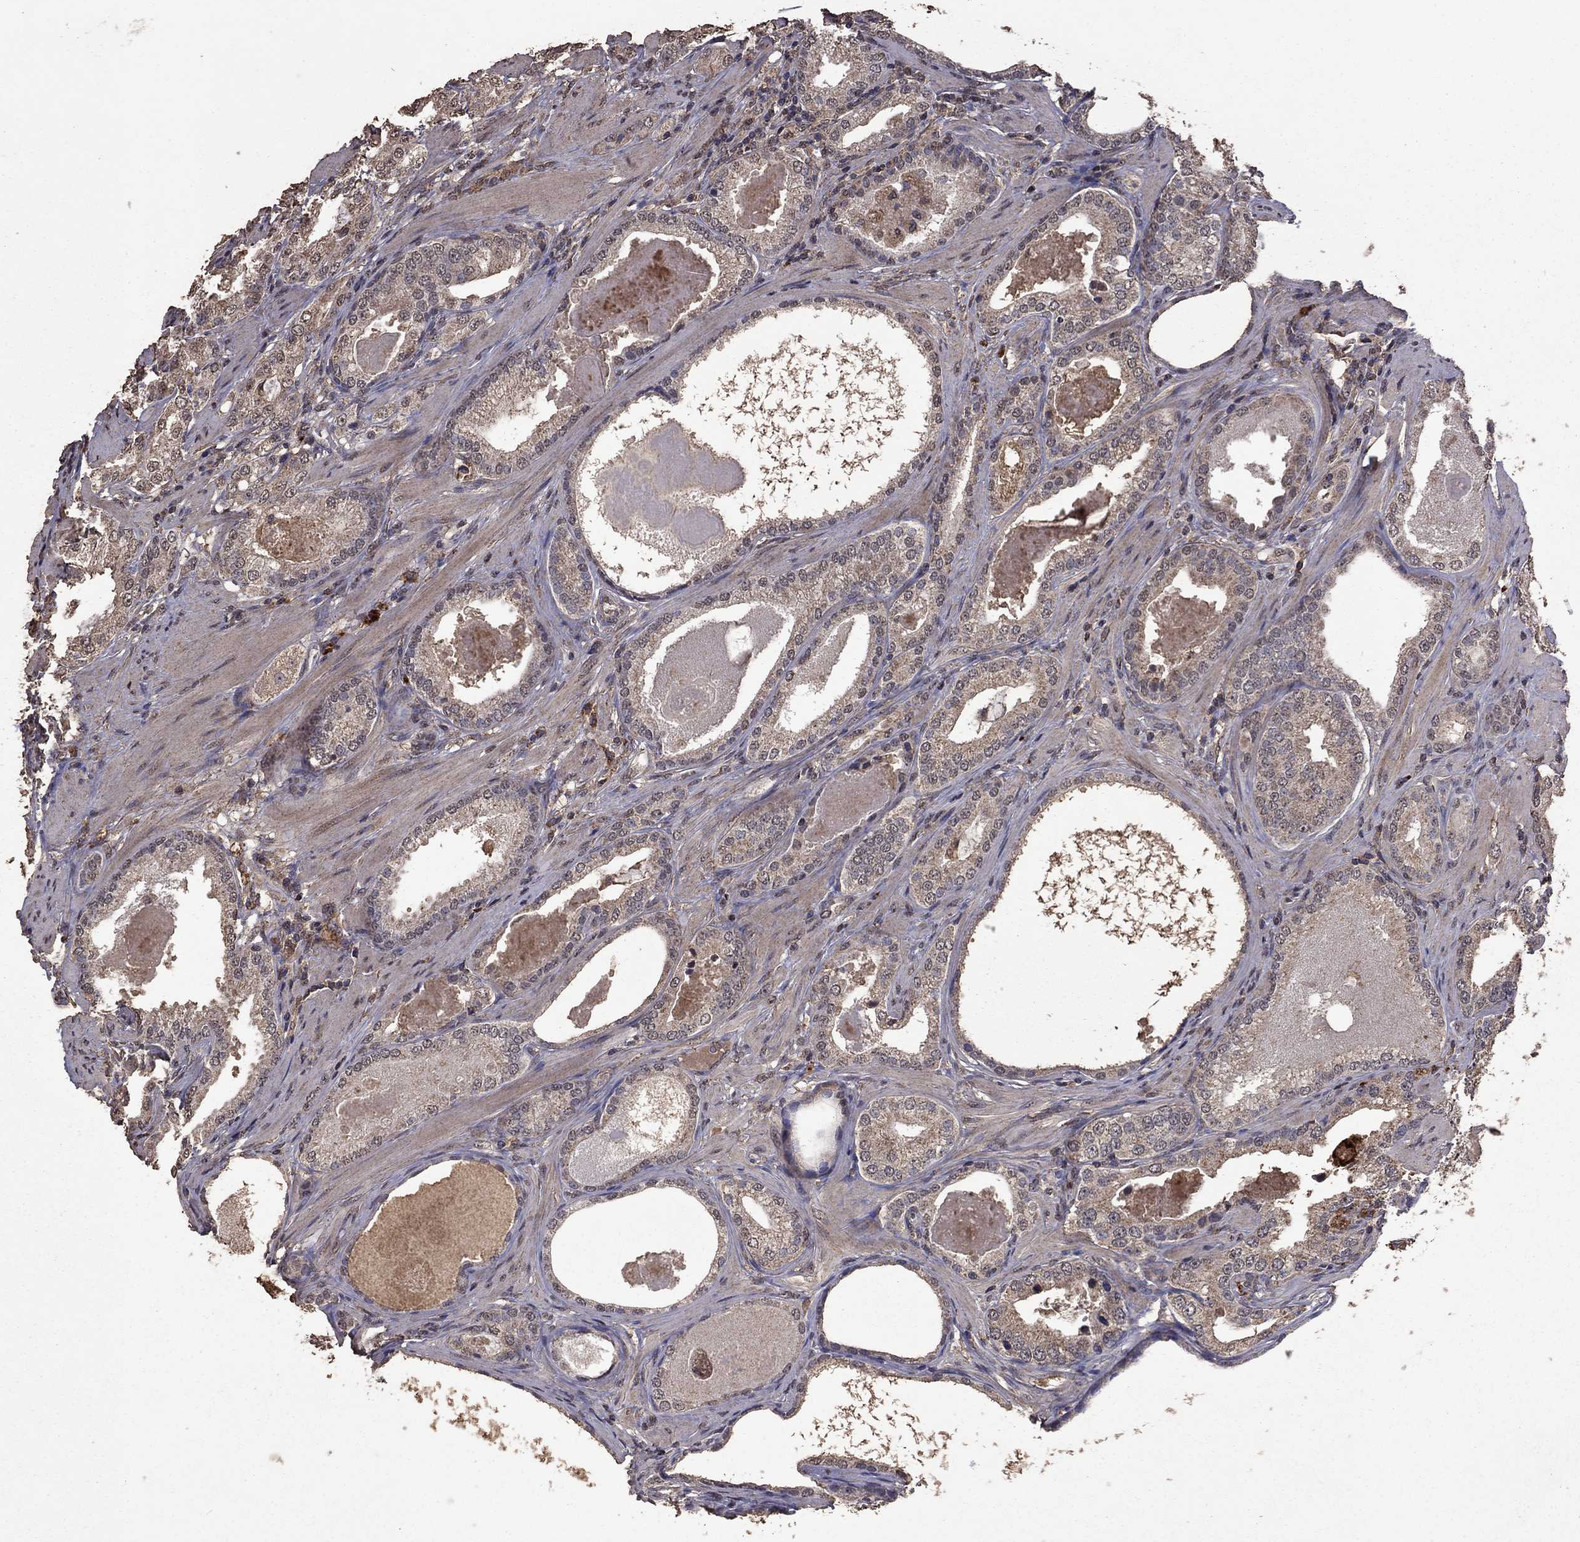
{"staining": {"intensity": "weak", "quantity": "<25%", "location": "cytoplasmic/membranous"}, "tissue": "prostate cancer", "cell_type": "Tumor cells", "image_type": "cancer", "snomed": [{"axis": "morphology", "description": "Adenocarcinoma, High grade"}, {"axis": "topography", "description": "Prostate and seminal vesicle, NOS"}], "caption": "Immunohistochemistry of high-grade adenocarcinoma (prostate) reveals no staining in tumor cells.", "gene": "SERPINA5", "patient": {"sex": "male", "age": 62}}